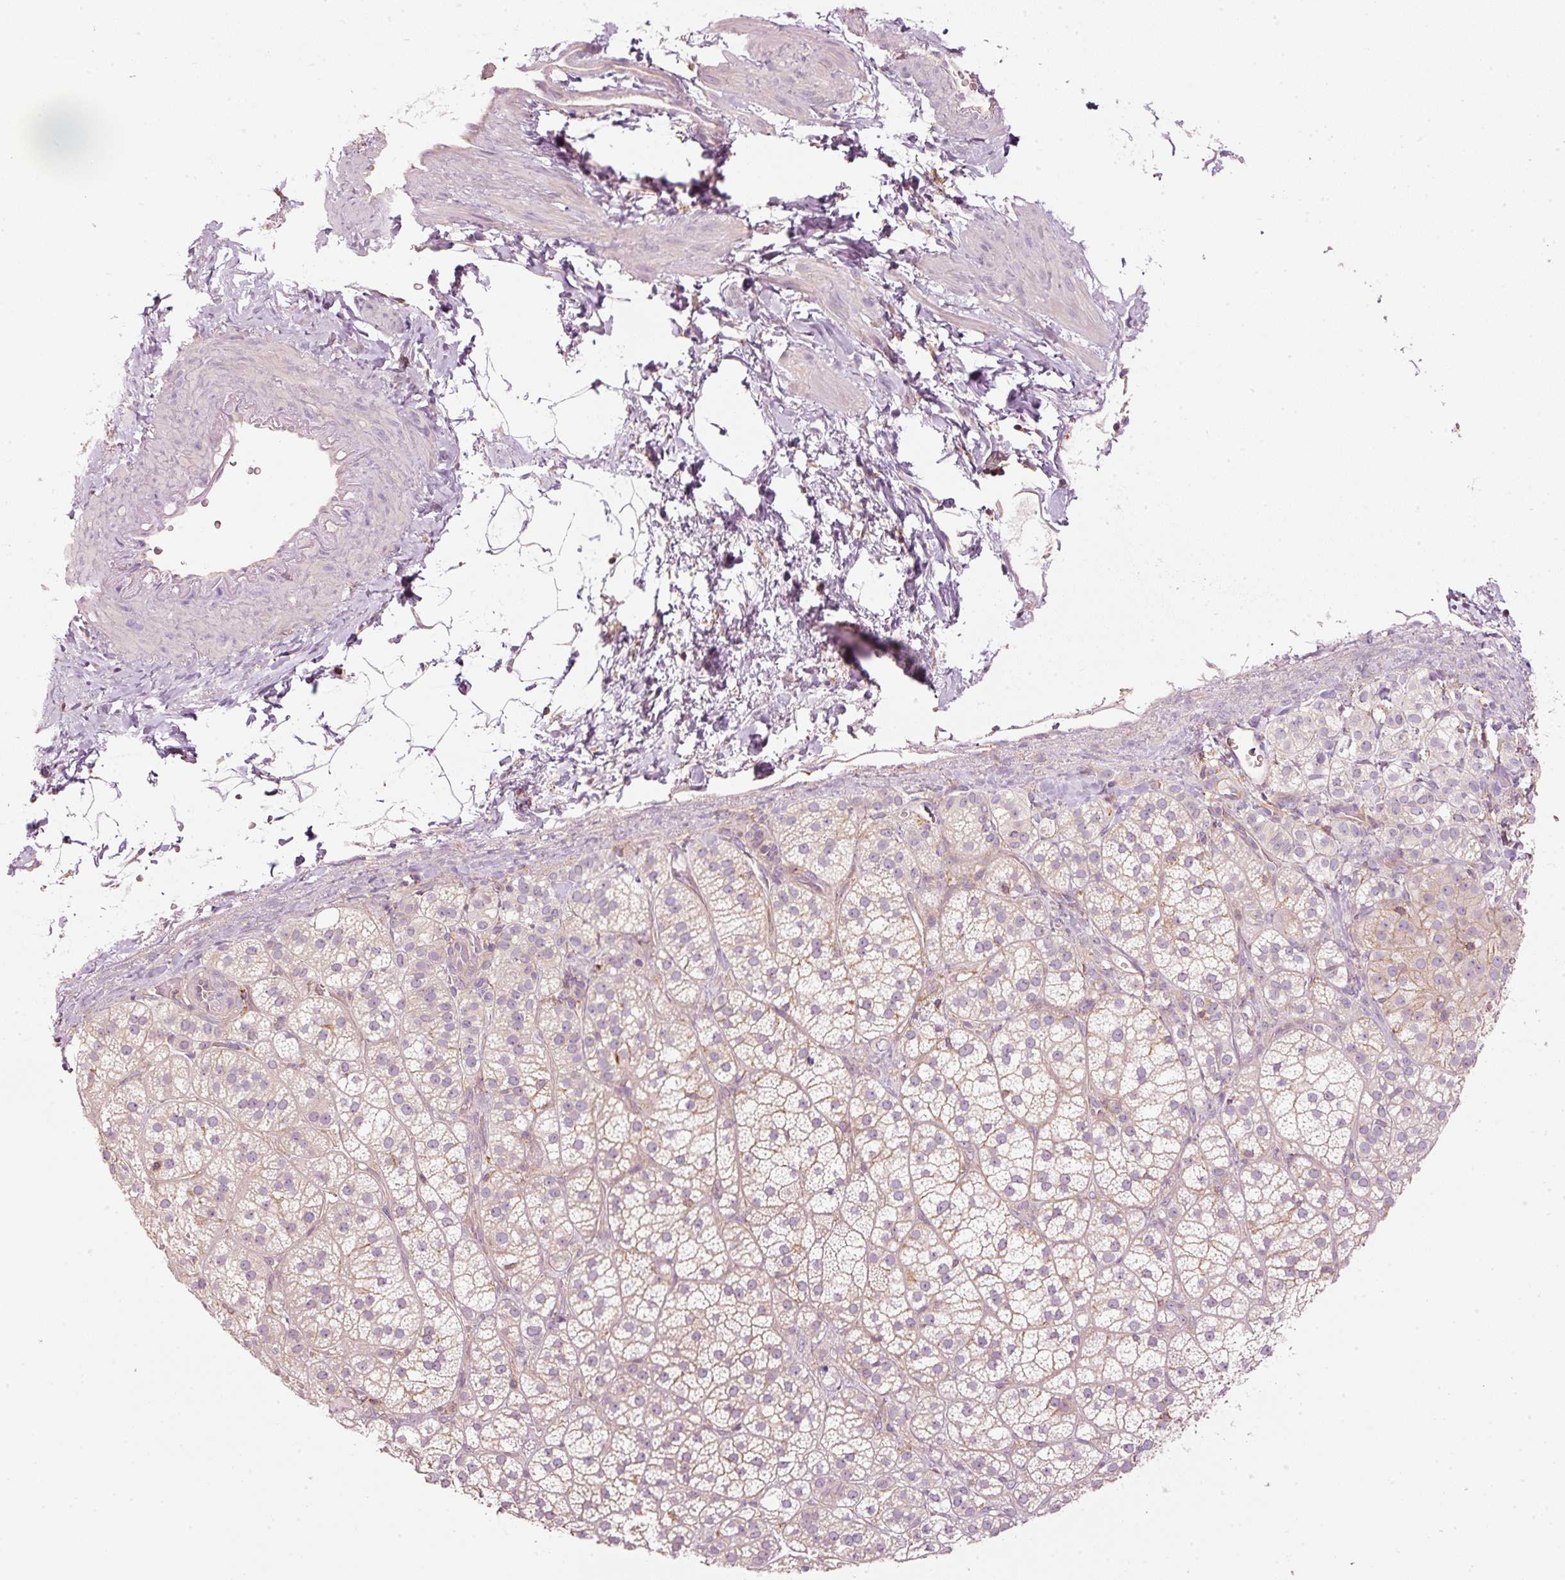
{"staining": {"intensity": "weak", "quantity": "25%-75%", "location": "cytoplasmic/membranous"}, "tissue": "adrenal gland", "cell_type": "Glandular cells", "image_type": "normal", "snomed": [{"axis": "morphology", "description": "Normal tissue, NOS"}, {"axis": "topography", "description": "Adrenal gland"}], "caption": "This image displays benign adrenal gland stained with immunohistochemistry (IHC) to label a protein in brown. The cytoplasmic/membranous of glandular cells show weak positivity for the protein. Nuclei are counter-stained blue.", "gene": "SIPA1", "patient": {"sex": "female", "age": 60}}